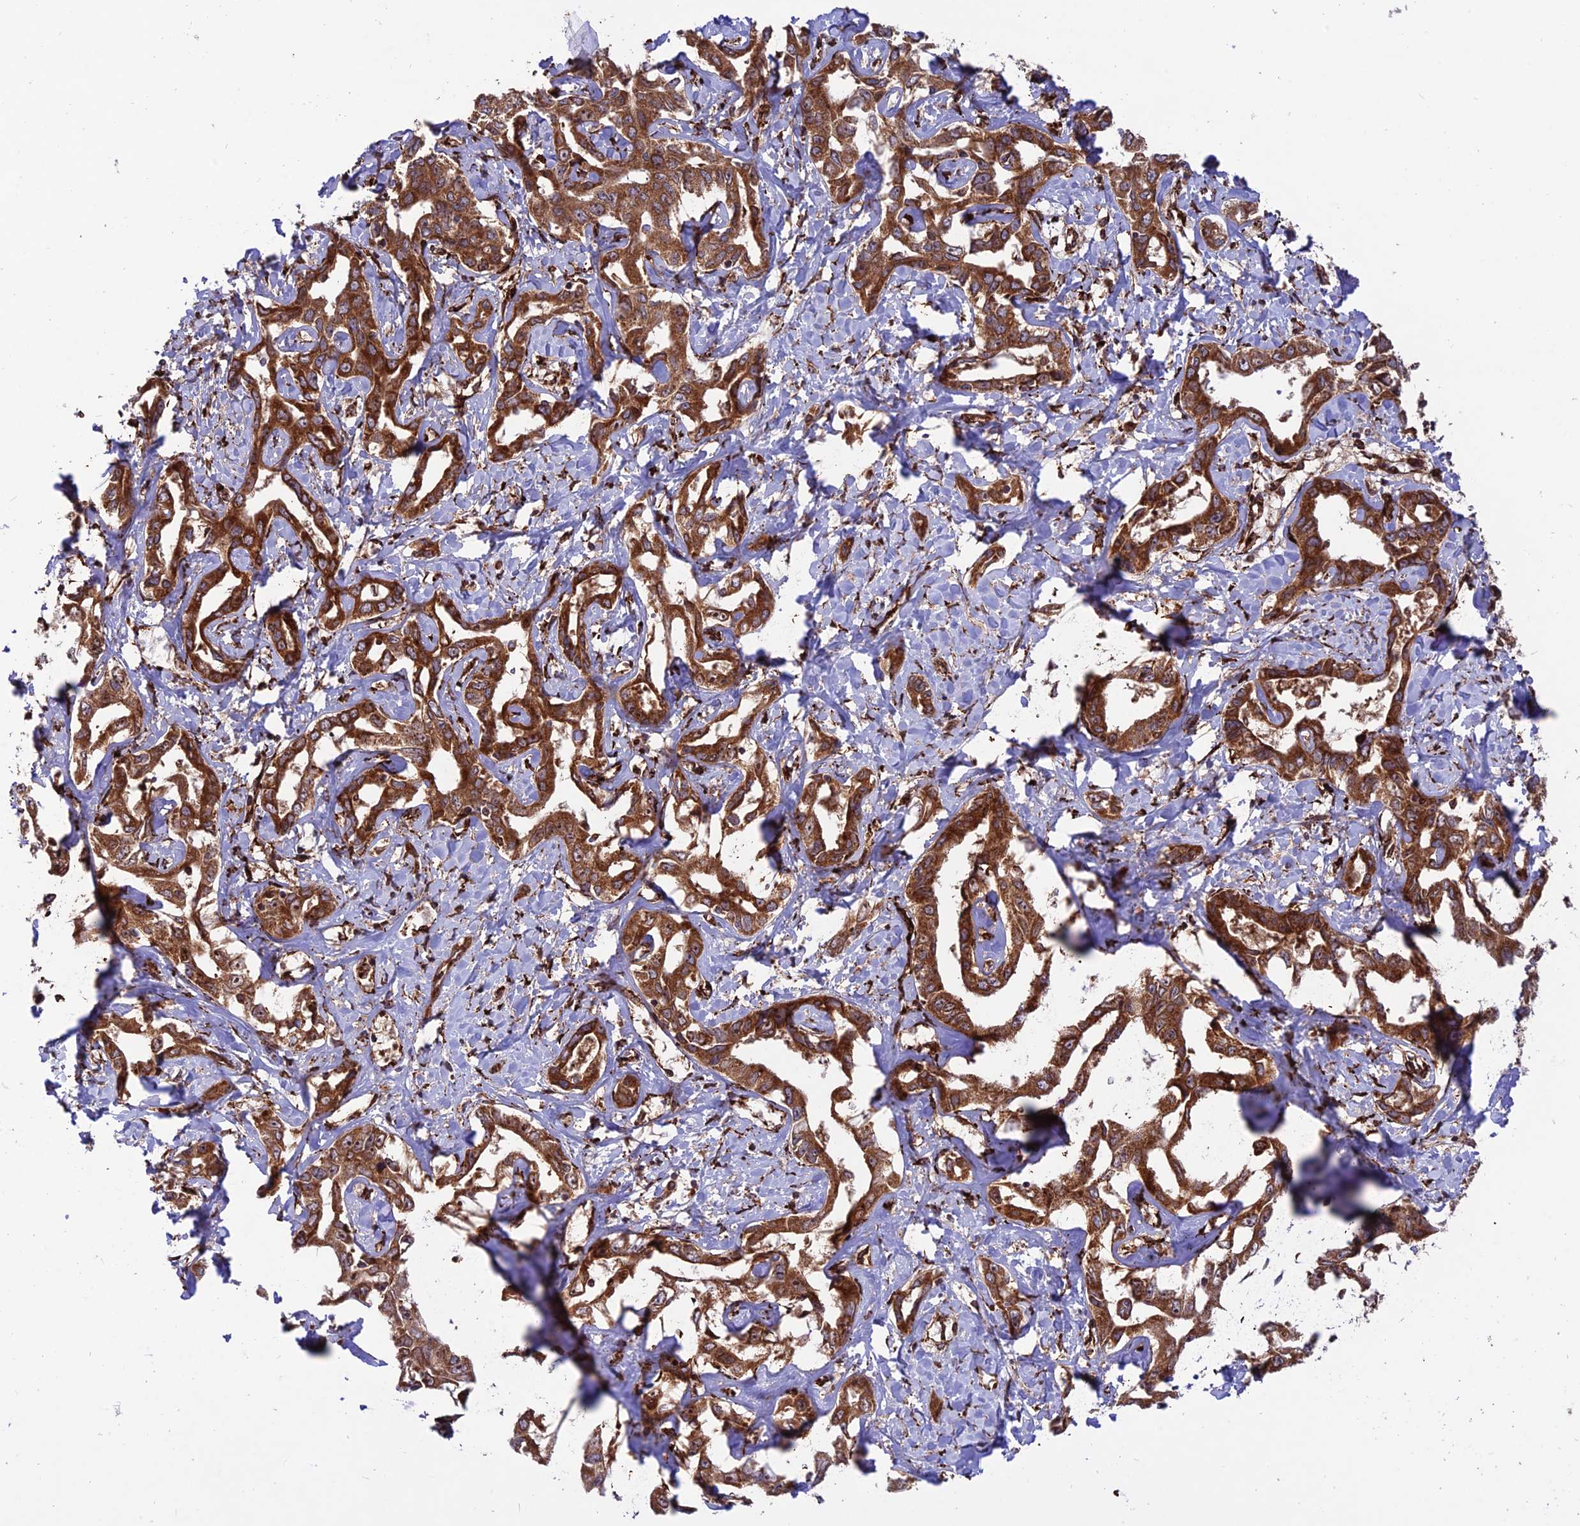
{"staining": {"intensity": "strong", "quantity": ">75%", "location": "cytoplasmic/membranous,nuclear"}, "tissue": "liver cancer", "cell_type": "Tumor cells", "image_type": "cancer", "snomed": [{"axis": "morphology", "description": "Cholangiocarcinoma"}, {"axis": "topography", "description": "Liver"}], "caption": "Liver cancer (cholangiocarcinoma) stained for a protein reveals strong cytoplasmic/membranous and nuclear positivity in tumor cells. The protein of interest is shown in brown color, while the nuclei are stained blue.", "gene": "CRTAP", "patient": {"sex": "male", "age": 59}}